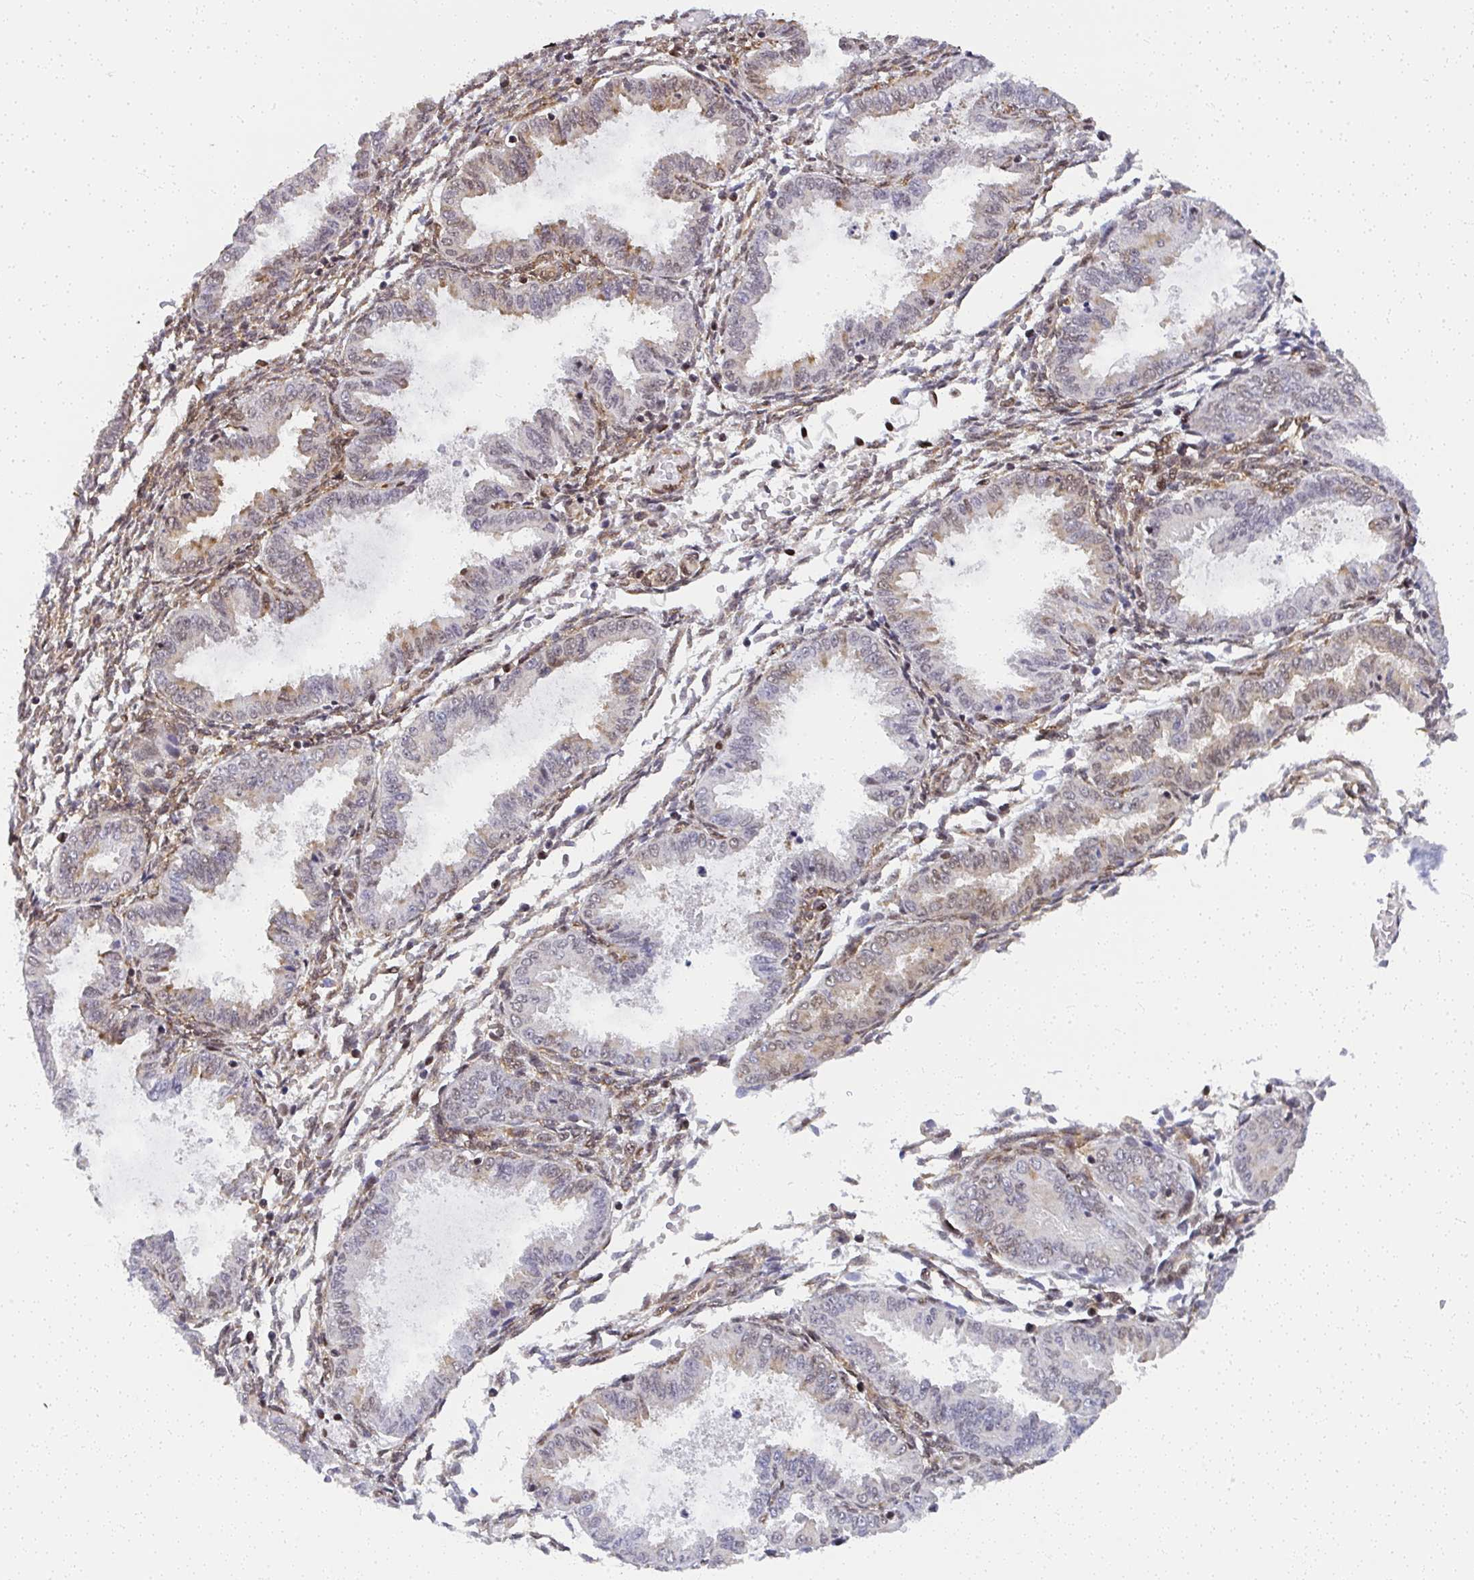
{"staining": {"intensity": "moderate", "quantity": "25%-75%", "location": "cytoplasmic/membranous,nuclear"}, "tissue": "endometrium", "cell_type": "Cells in endometrial stroma", "image_type": "normal", "snomed": [{"axis": "morphology", "description": "Normal tissue, NOS"}, {"axis": "topography", "description": "Endometrium"}], "caption": "A brown stain labels moderate cytoplasmic/membranous,nuclear expression of a protein in cells in endometrial stroma of benign human endometrium. The staining was performed using DAB, with brown indicating positive protein expression. Nuclei are stained blue with hematoxylin.", "gene": "SYNCRIP", "patient": {"sex": "female", "age": 33}}